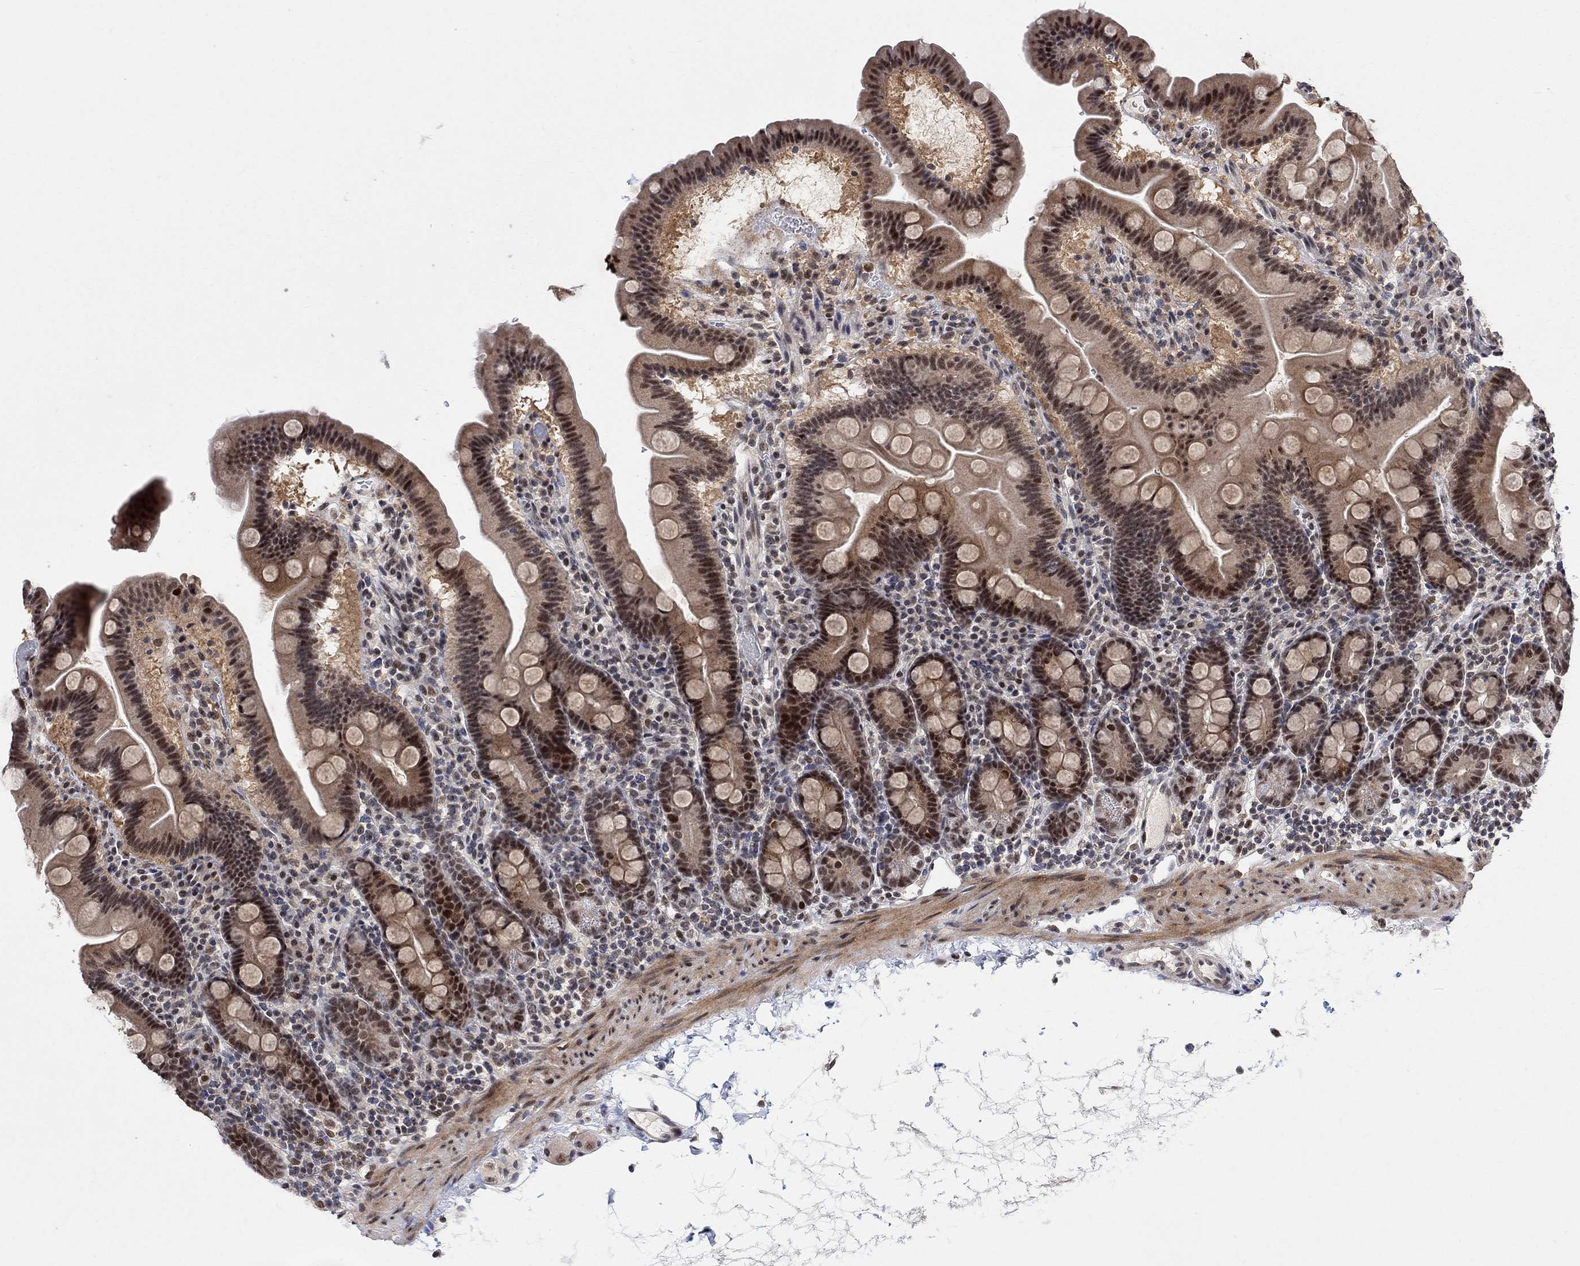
{"staining": {"intensity": "moderate", "quantity": "<25%", "location": "nuclear"}, "tissue": "duodenum", "cell_type": "Glandular cells", "image_type": "normal", "snomed": [{"axis": "morphology", "description": "Normal tissue, NOS"}, {"axis": "topography", "description": "Duodenum"}], "caption": "Glandular cells show low levels of moderate nuclear staining in about <25% of cells in normal human duodenum. Using DAB (3,3'-diaminobenzidine) (brown) and hematoxylin (blue) stains, captured at high magnification using brightfield microscopy.", "gene": "E4F1", "patient": {"sex": "male", "age": 59}}